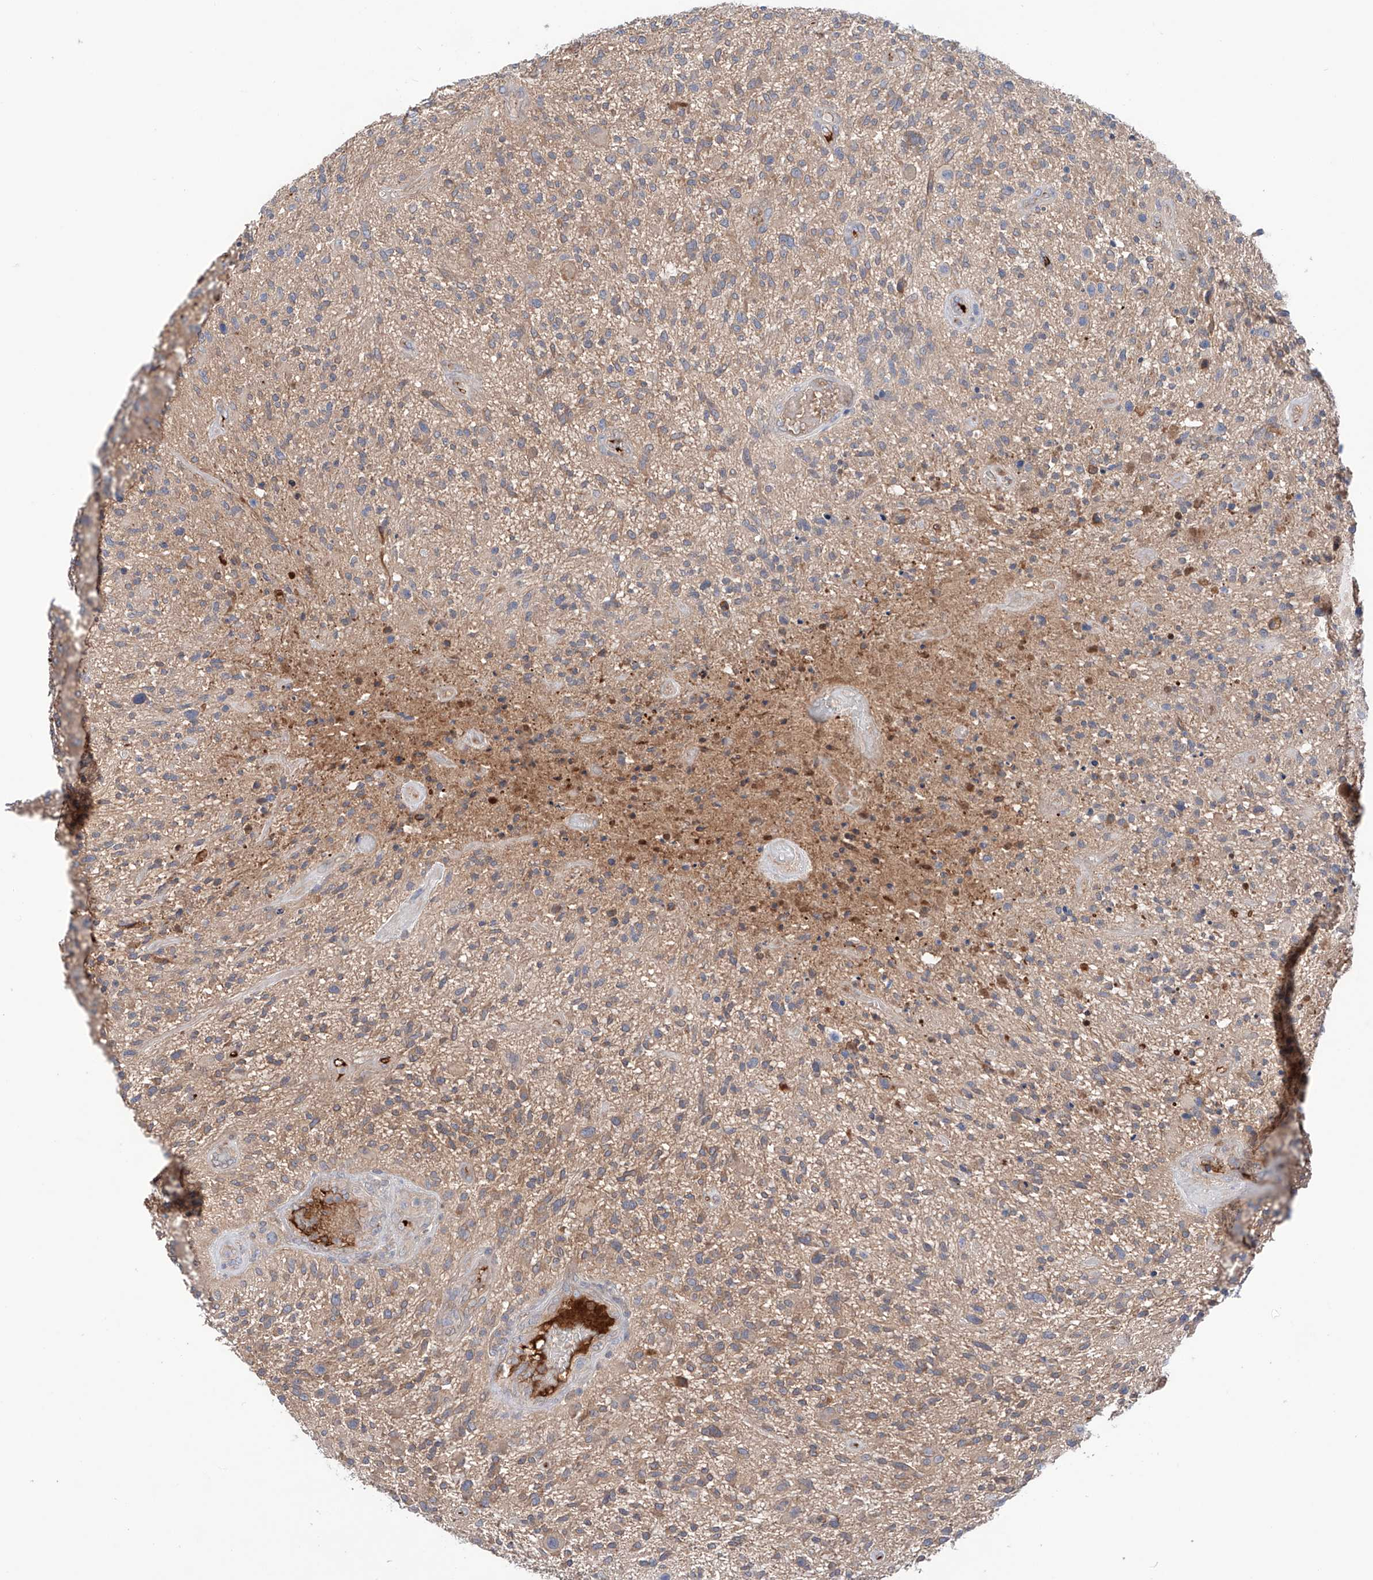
{"staining": {"intensity": "weak", "quantity": "25%-75%", "location": "cytoplasmic/membranous"}, "tissue": "glioma", "cell_type": "Tumor cells", "image_type": "cancer", "snomed": [{"axis": "morphology", "description": "Glioma, malignant, High grade"}, {"axis": "topography", "description": "Brain"}], "caption": "Glioma tissue reveals weak cytoplasmic/membranous staining in approximately 25%-75% of tumor cells, visualized by immunohistochemistry.", "gene": "PGGT1B", "patient": {"sex": "male", "age": 47}}